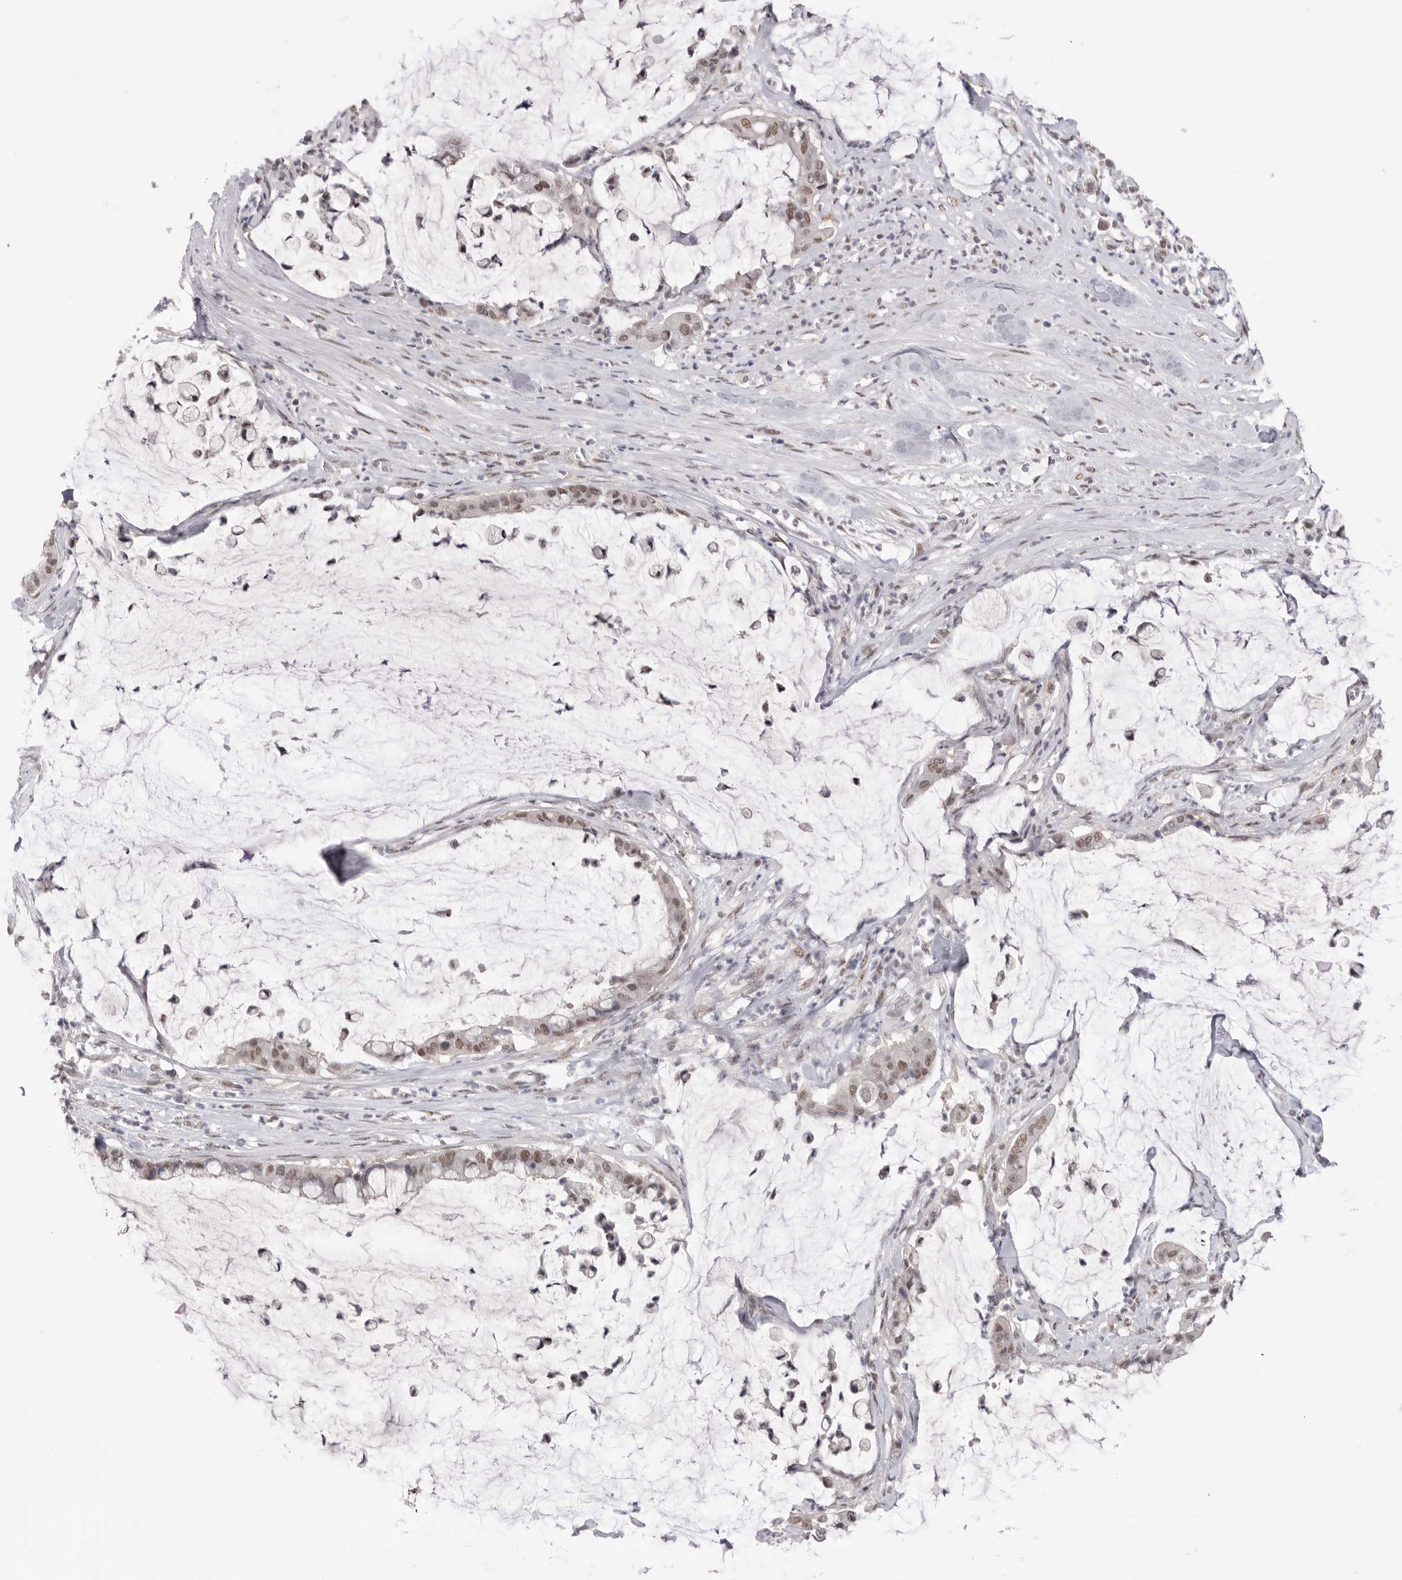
{"staining": {"intensity": "moderate", "quantity": "<25%", "location": "nuclear"}, "tissue": "pancreatic cancer", "cell_type": "Tumor cells", "image_type": "cancer", "snomed": [{"axis": "morphology", "description": "Adenocarcinoma, NOS"}, {"axis": "topography", "description": "Pancreas"}], "caption": "Pancreatic cancer tissue exhibits moderate nuclear expression in about <25% of tumor cells", "gene": "BCLAF3", "patient": {"sex": "male", "age": 41}}